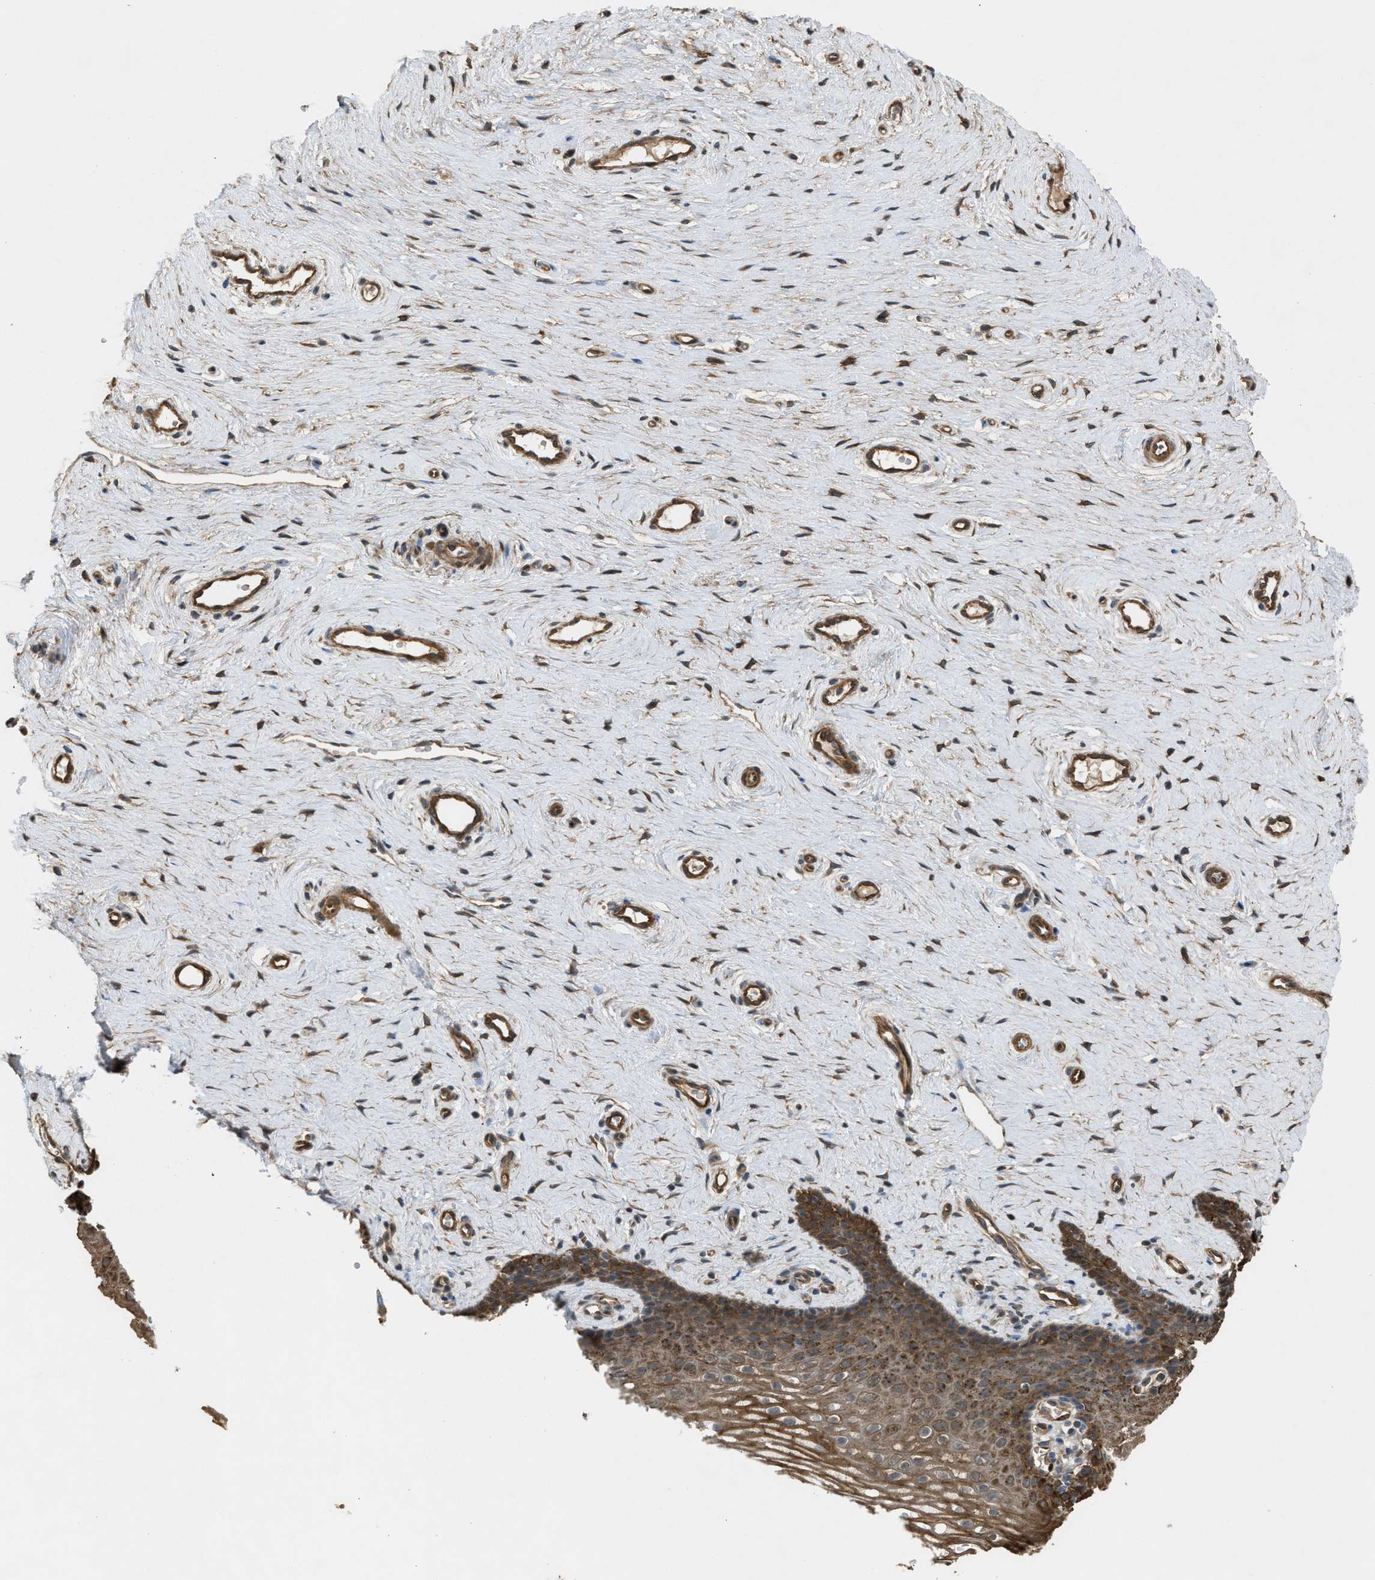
{"staining": {"intensity": "moderate", "quantity": ">75%", "location": "cytoplasmic/membranous"}, "tissue": "cervix", "cell_type": "Squamous epithelial cells", "image_type": "normal", "snomed": [{"axis": "morphology", "description": "Normal tissue, NOS"}, {"axis": "topography", "description": "Cervix"}], "caption": "IHC staining of unremarkable cervix, which reveals medium levels of moderate cytoplasmic/membranous expression in approximately >75% of squamous epithelial cells indicating moderate cytoplasmic/membranous protein expression. The staining was performed using DAB (3,3'-diaminobenzidine) (brown) for protein detection and nuclei were counterstained in hematoxylin (blue).", "gene": "BAG3", "patient": {"sex": "female", "age": 39}}